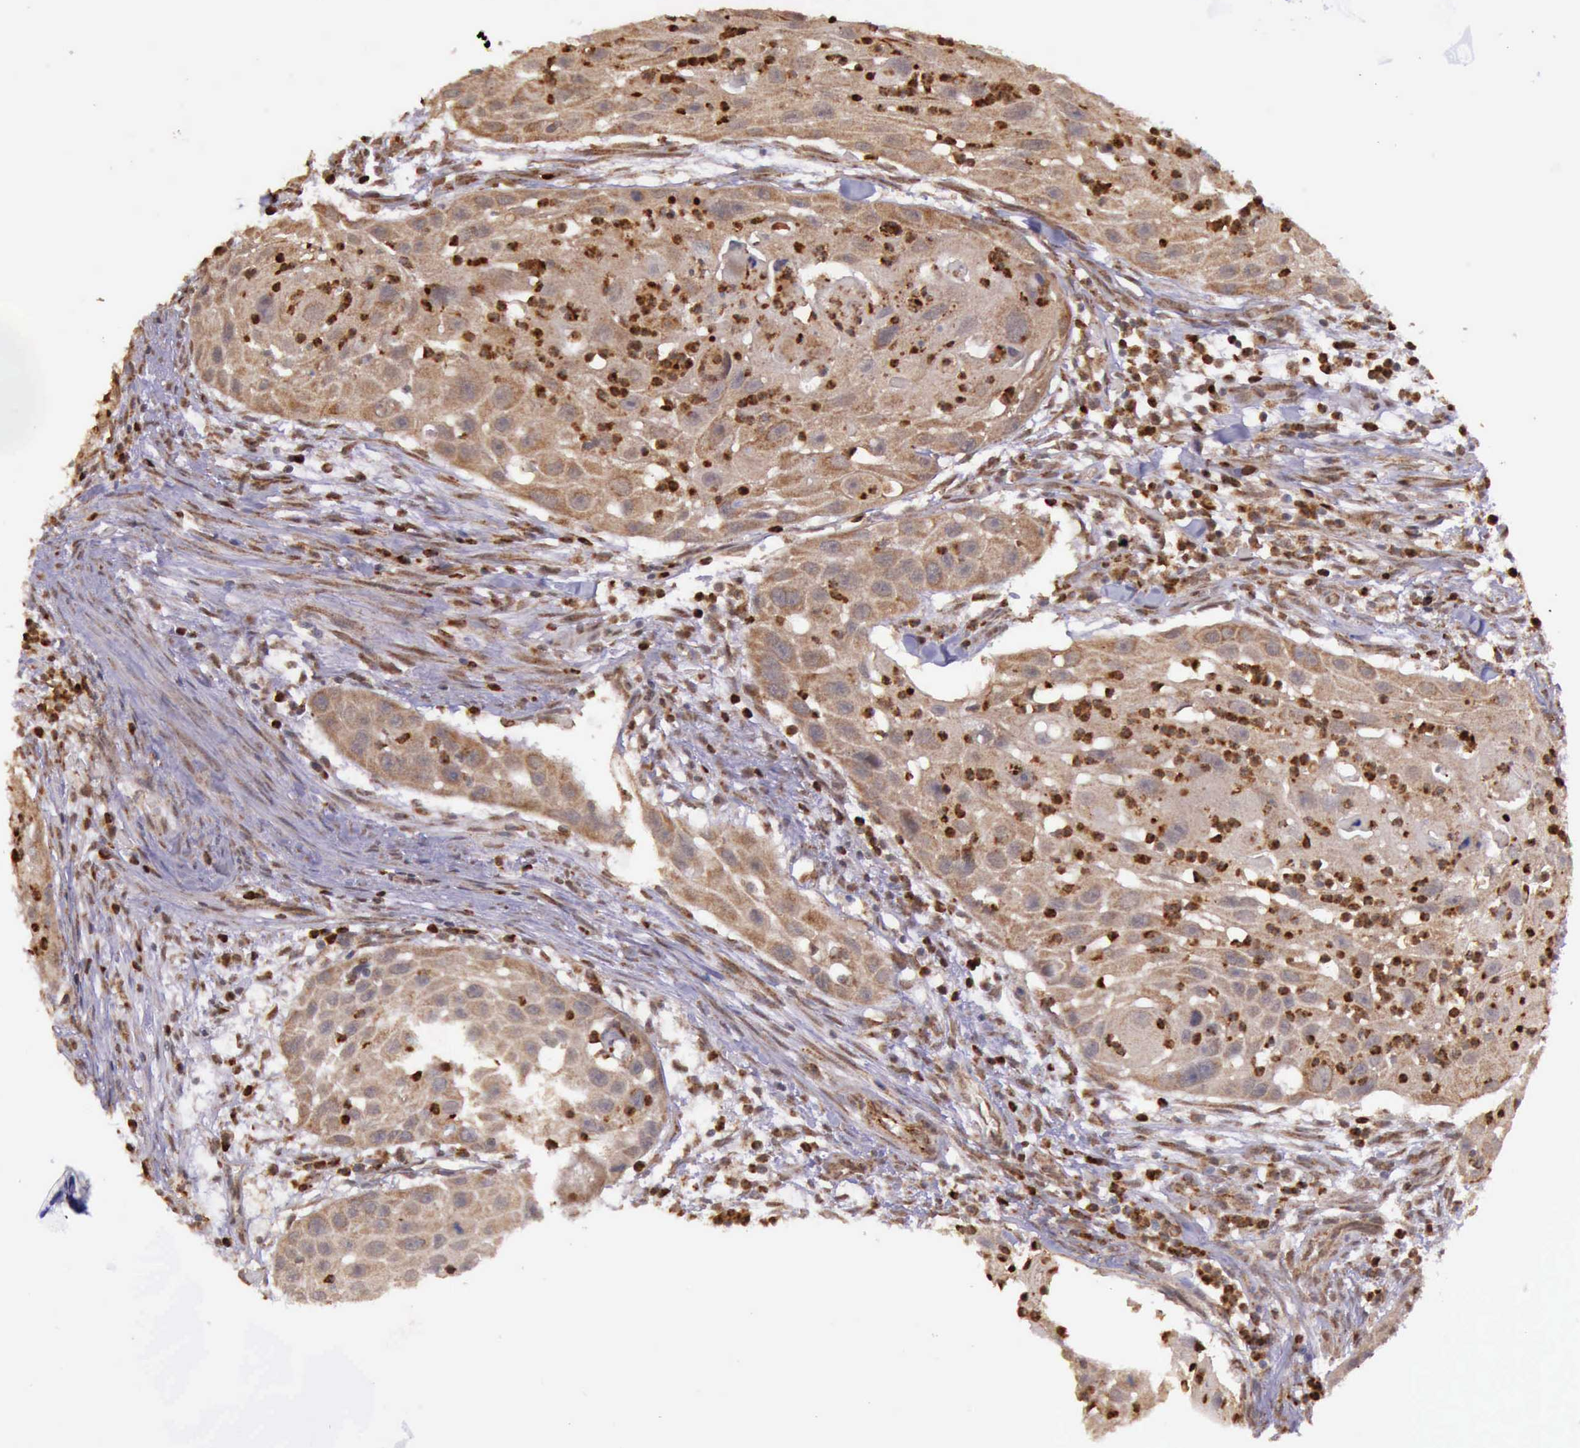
{"staining": {"intensity": "moderate", "quantity": ">75%", "location": "cytoplasmic/membranous"}, "tissue": "head and neck cancer", "cell_type": "Tumor cells", "image_type": "cancer", "snomed": [{"axis": "morphology", "description": "Squamous cell carcinoma, NOS"}, {"axis": "topography", "description": "Head-Neck"}], "caption": "DAB (3,3'-diaminobenzidine) immunohistochemical staining of head and neck cancer (squamous cell carcinoma) reveals moderate cytoplasmic/membranous protein positivity in about >75% of tumor cells. (DAB (3,3'-diaminobenzidine) IHC with brightfield microscopy, high magnification).", "gene": "ARMCX3", "patient": {"sex": "male", "age": 64}}